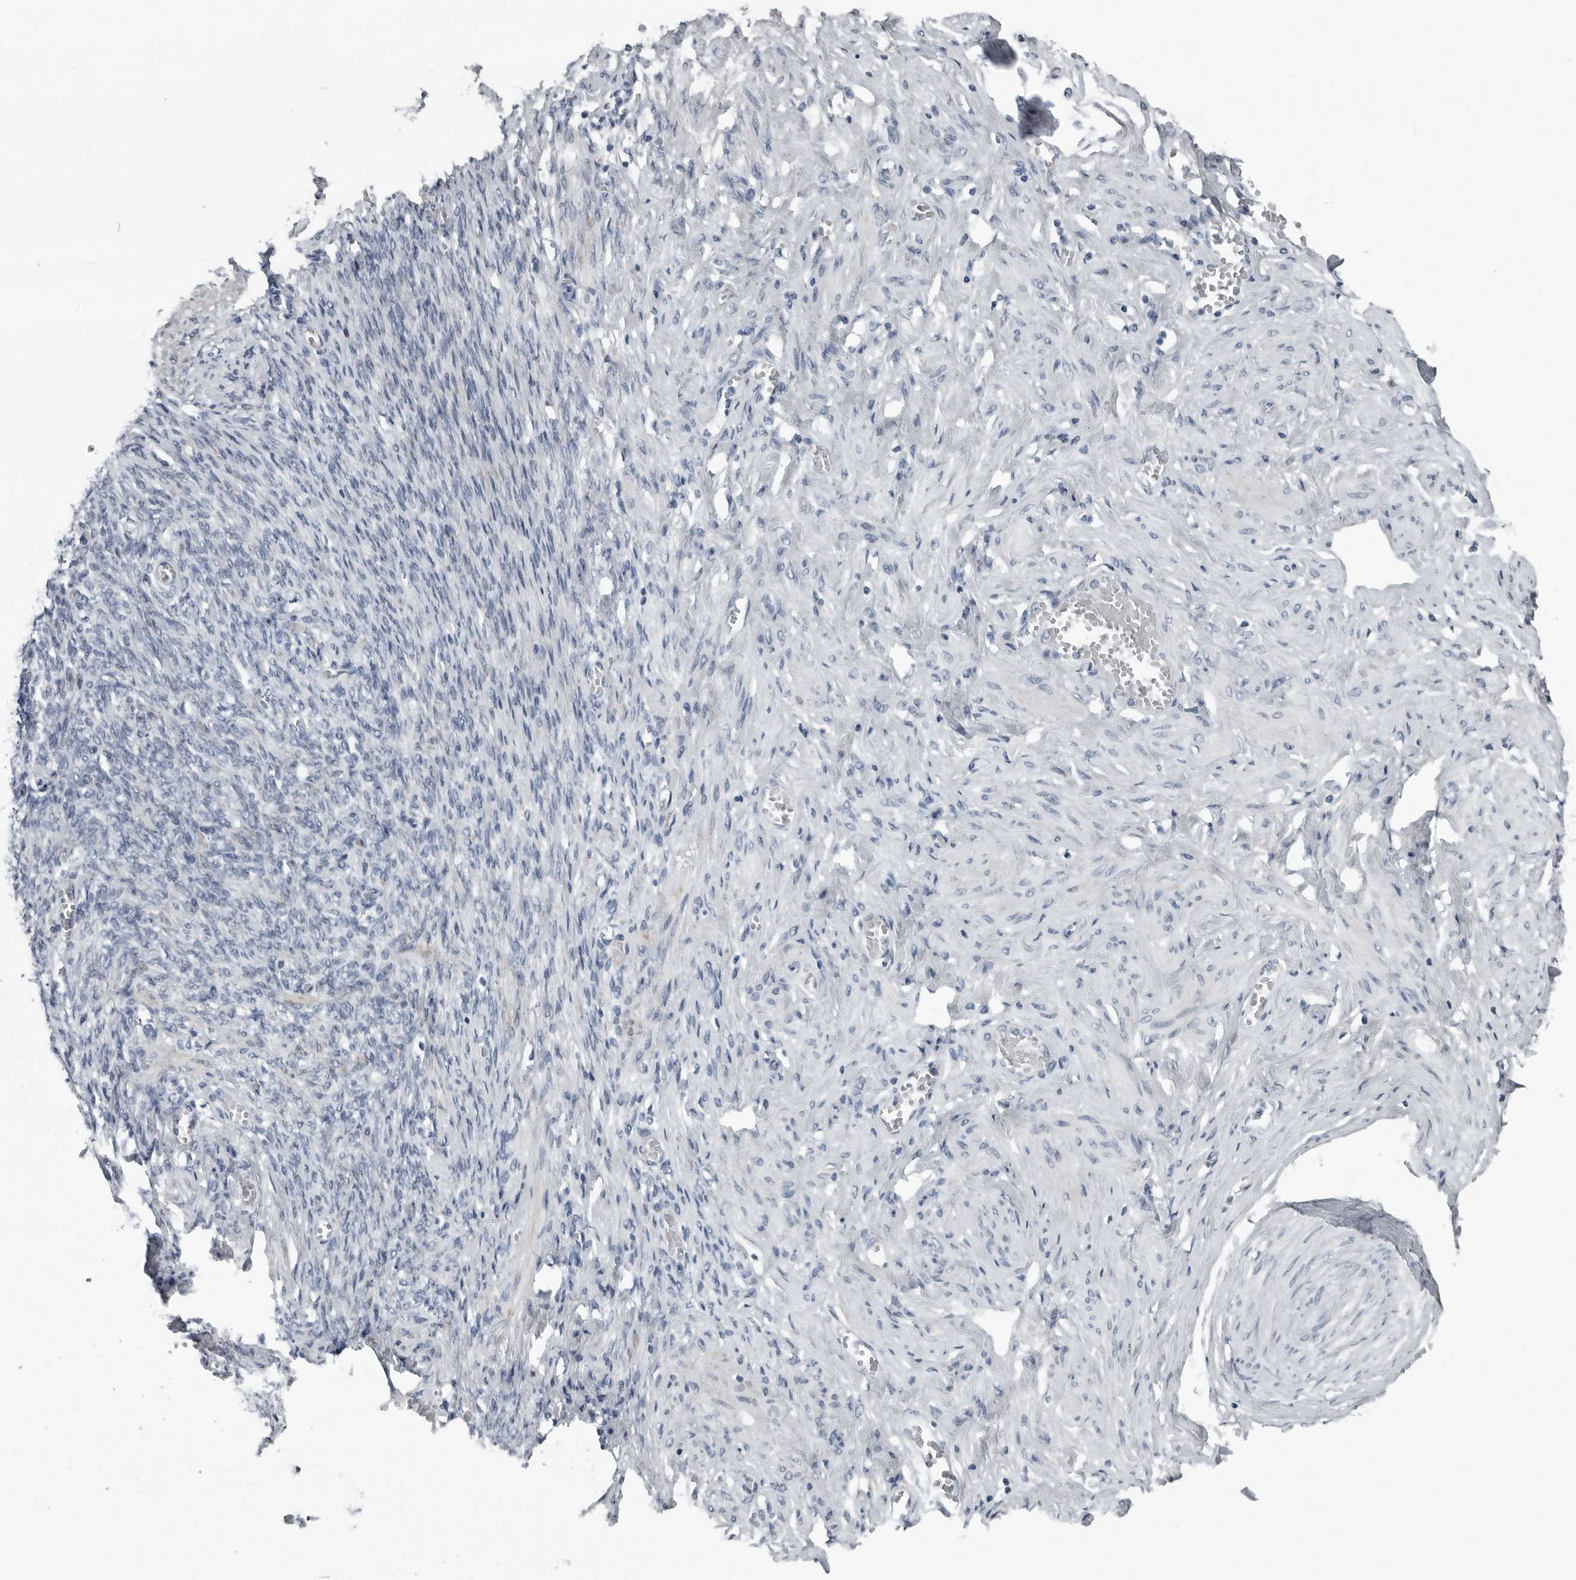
{"staining": {"intensity": "negative", "quantity": "none", "location": "none"}, "tissue": "adipose tissue", "cell_type": "Adipocytes", "image_type": "normal", "snomed": [{"axis": "morphology", "description": "Normal tissue, NOS"}, {"axis": "topography", "description": "Vascular tissue"}, {"axis": "topography", "description": "Fallopian tube"}, {"axis": "topography", "description": "Ovary"}], "caption": "Immunohistochemical staining of normal adipose tissue shows no significant expression in adipocytes.", "gene": "PDCD11", "patient": {"sex": "female", "age": 67}}